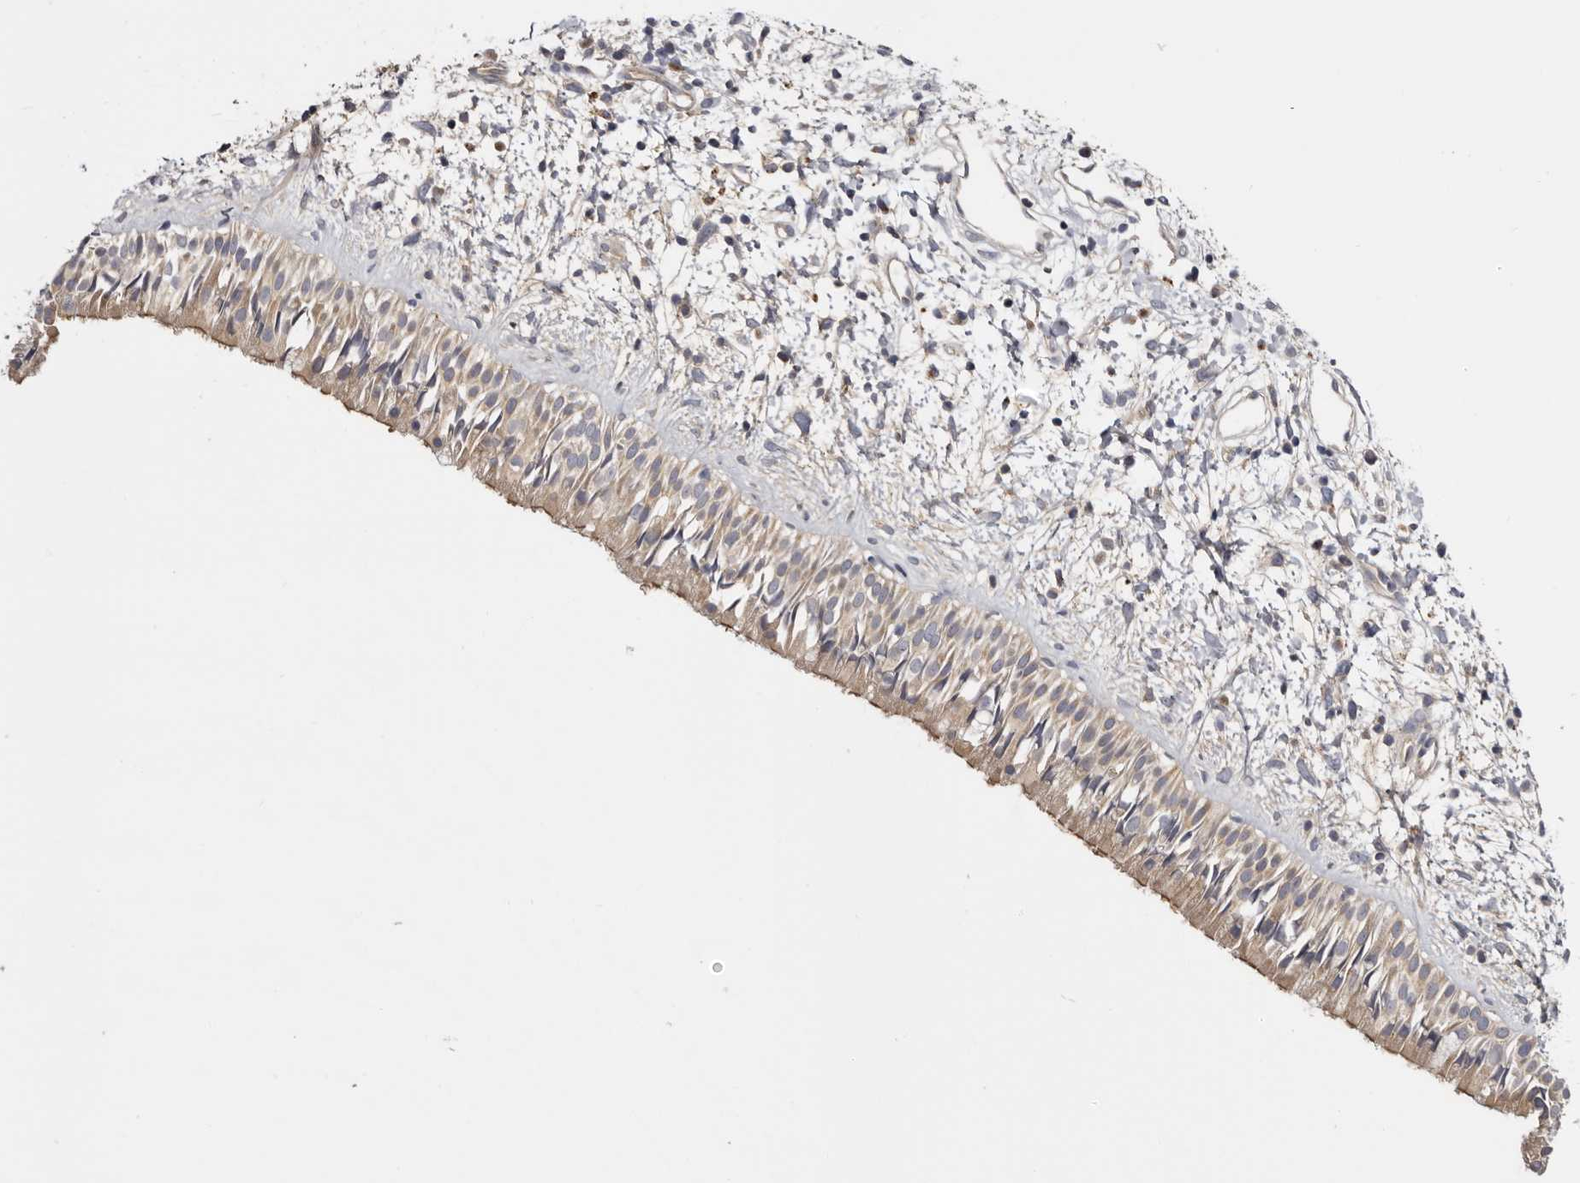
{"staining": {"intensity": "weak", "quantity": ">75%", "location": "cytoplasmic/membranous"}, "tissue": "nasopharynx", "cell_type": "Respiratory epithelial cells", "image_type": "normal", "snomed": [{"axis": "morphology", "description": "Normal tissue, NOS"}, {"axis": "topography", "description": "Nasopharynx"}], "caption": "Nasopharynx stained with IHC shows weak cytoplasmic/membranous positivity in about >75% of respiratory epithelial cells. Ihc stains the protein in brown and the nuclei are stained blue.", "gene": "INKA2", "patient": {"sex": "male", "age": 22}}